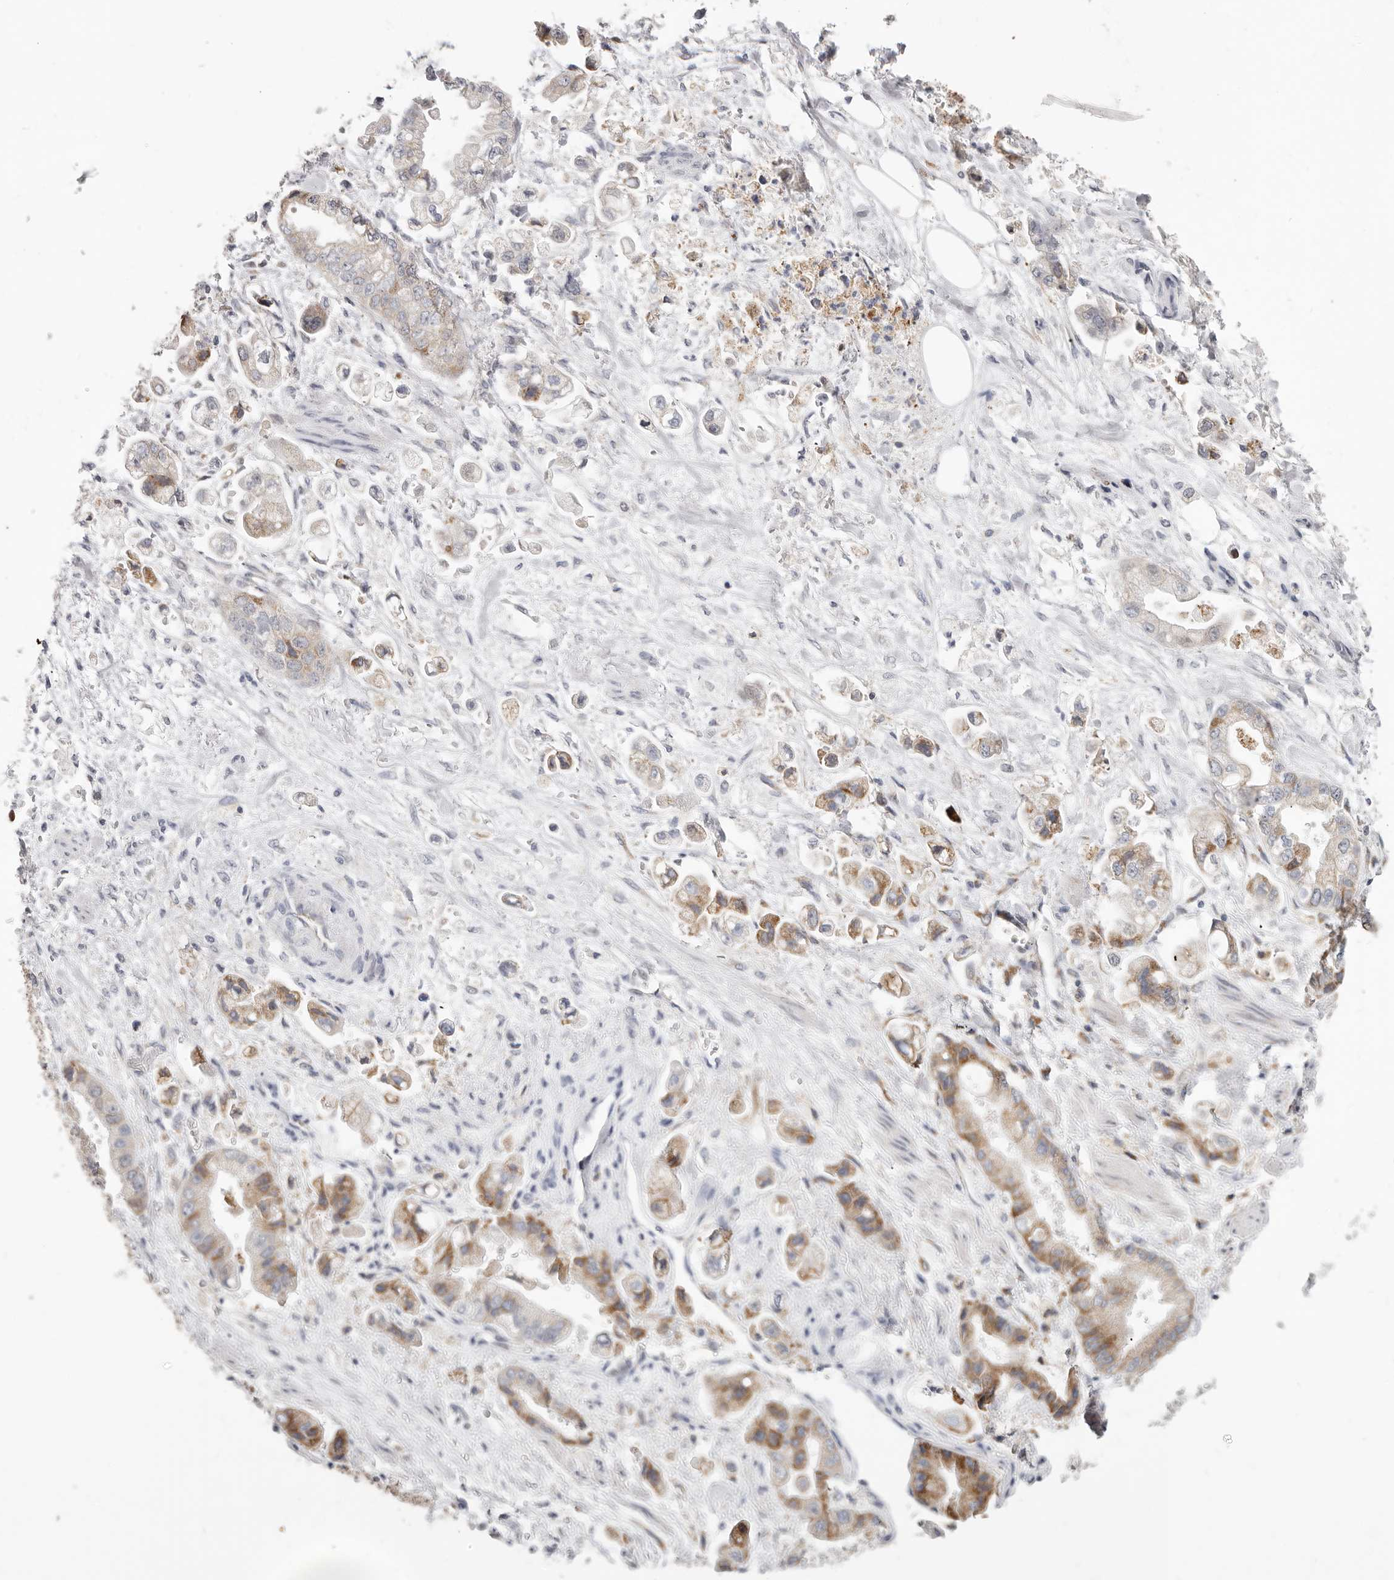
{"staining": {"intensity": "moderate", "quantity": "<25%", "location": "cytoplasmic/membranous"}, "tissue": "stomach cancer", "cell_type": "Tumor cells", "image_type": "cancer", "snomed": [{"axis": "morphology", "description": "Adenocarcinoma, NOS"}, {"axis": "topography", "description": "Stomach"}], "caption": "Protein staining shows moderate cytoplasmic/membranous positivity in about <25% of tumor cells in adenocarcinoma (stomach).", "gene": "IL32", "patient": {"sex": "male", "age": 62}}